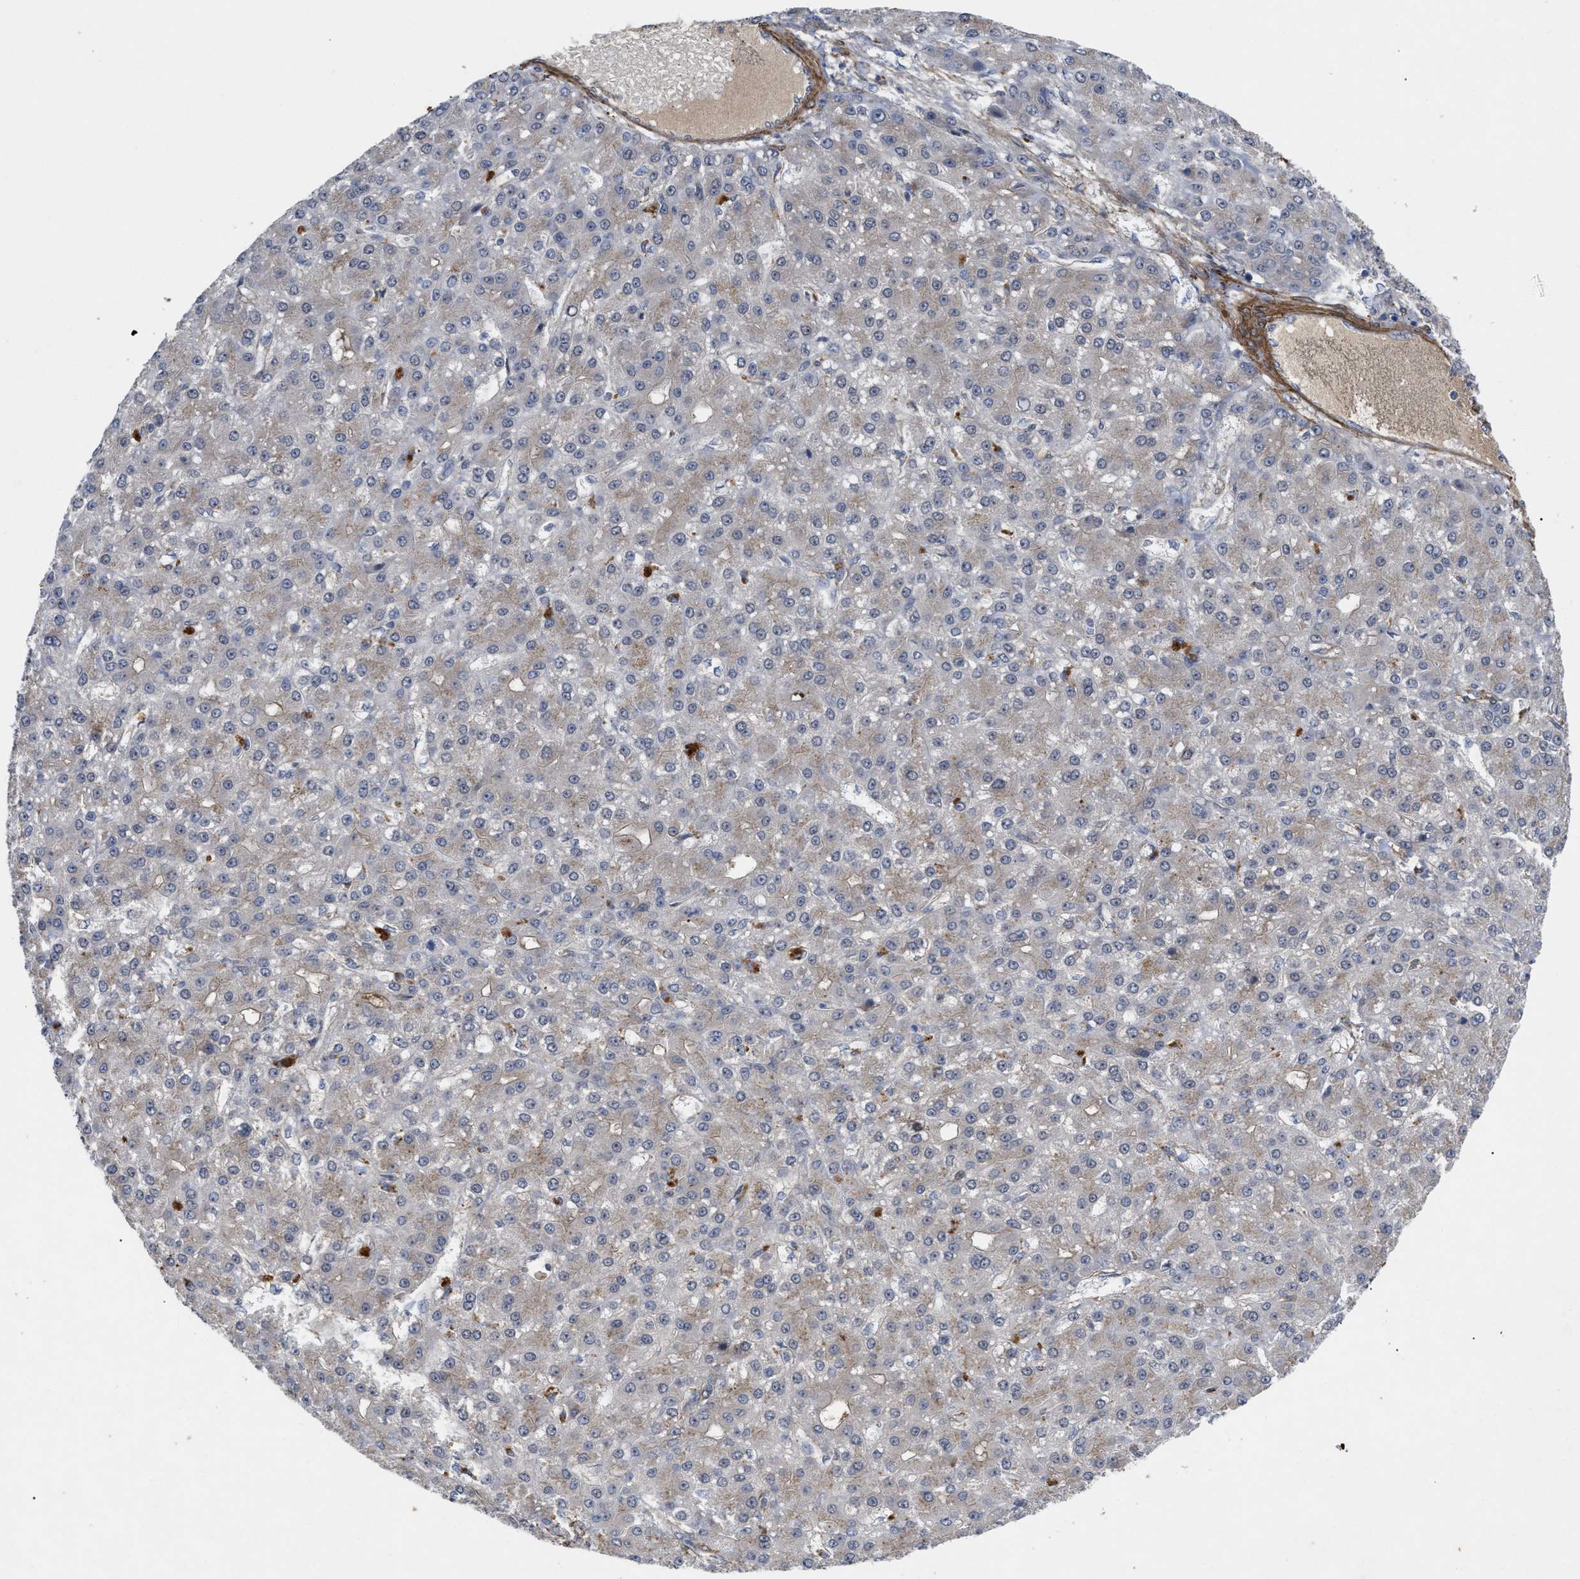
{"staining": {"intensity": "weak", "quantity": "25%-75%", "location": "cytoplasmic/membranous"}, "tissue": "liver cancer", "cell_type": "Tumor cells", "image_type": "cancer", "snomed": [{"axis": "morphology", "description": "Carcinoma, Hepatocellular, NOS"}, {"axis": "topography", "description": "Liver"}], "caption": "Human liver hepatocellular carcinoma stained with a brown dye displays weak cytoplasmic/membranous positive positivity in approximately 25%-75% of tumor cells.", "gene": "ST6GALNAC6", "patient": {"sex": "male", "age": 67}}